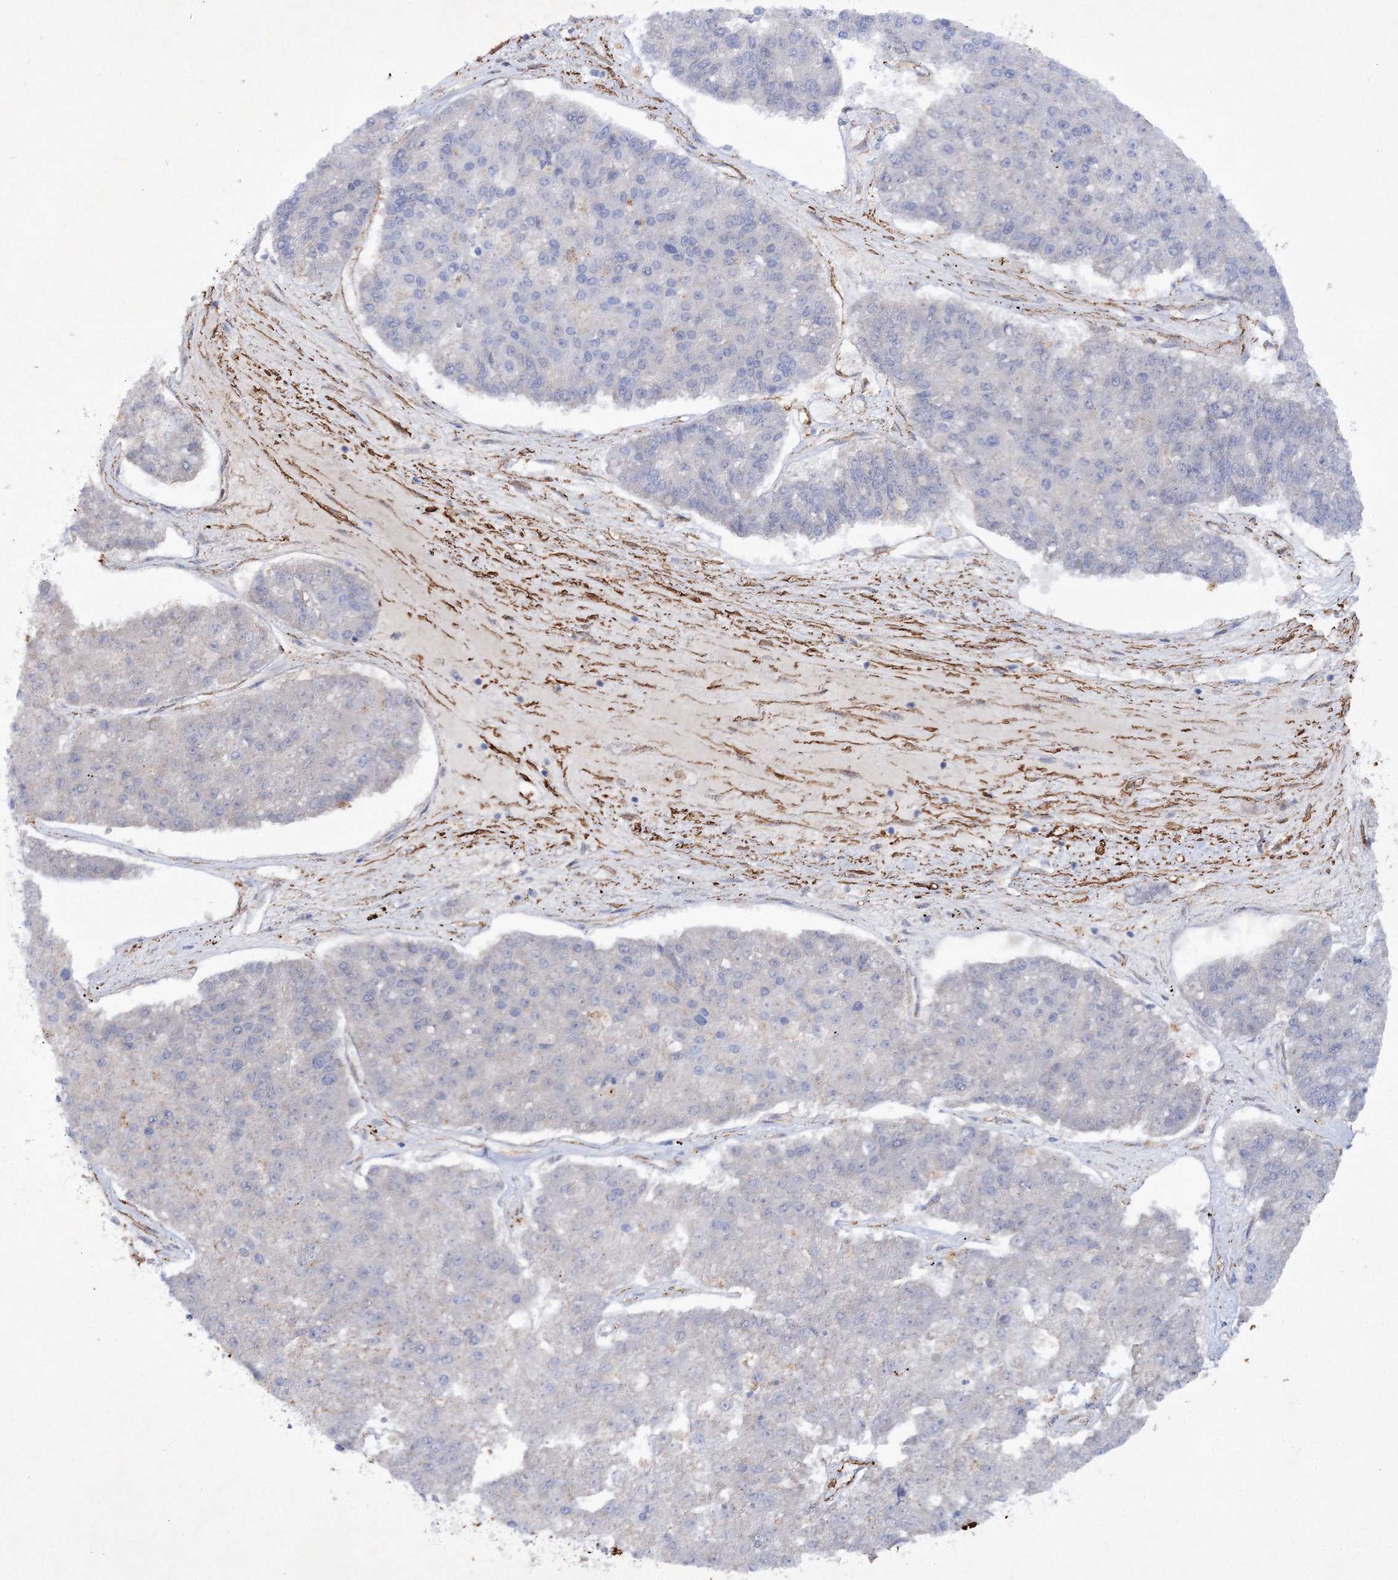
{"staining": {"intensity": "negative", "quantity": "none", "location": "none"}, "tissue": "pancreatic cancer", "cell_type": "Tumor cells", "image_type": "cancer", "snomed": [{"axis": "morphology", "description": "Adenocarcinoma, NOS"}, {"axis": "topography", "description": "Pancreas"}], "caption": "A micrograph of pancreatic cancer (adenocarcinoma) stained for a protein demonstrates no brown staining in tumor cells.", "gene": "RTN2", "patient": {"sex": "male", "age": 50}}